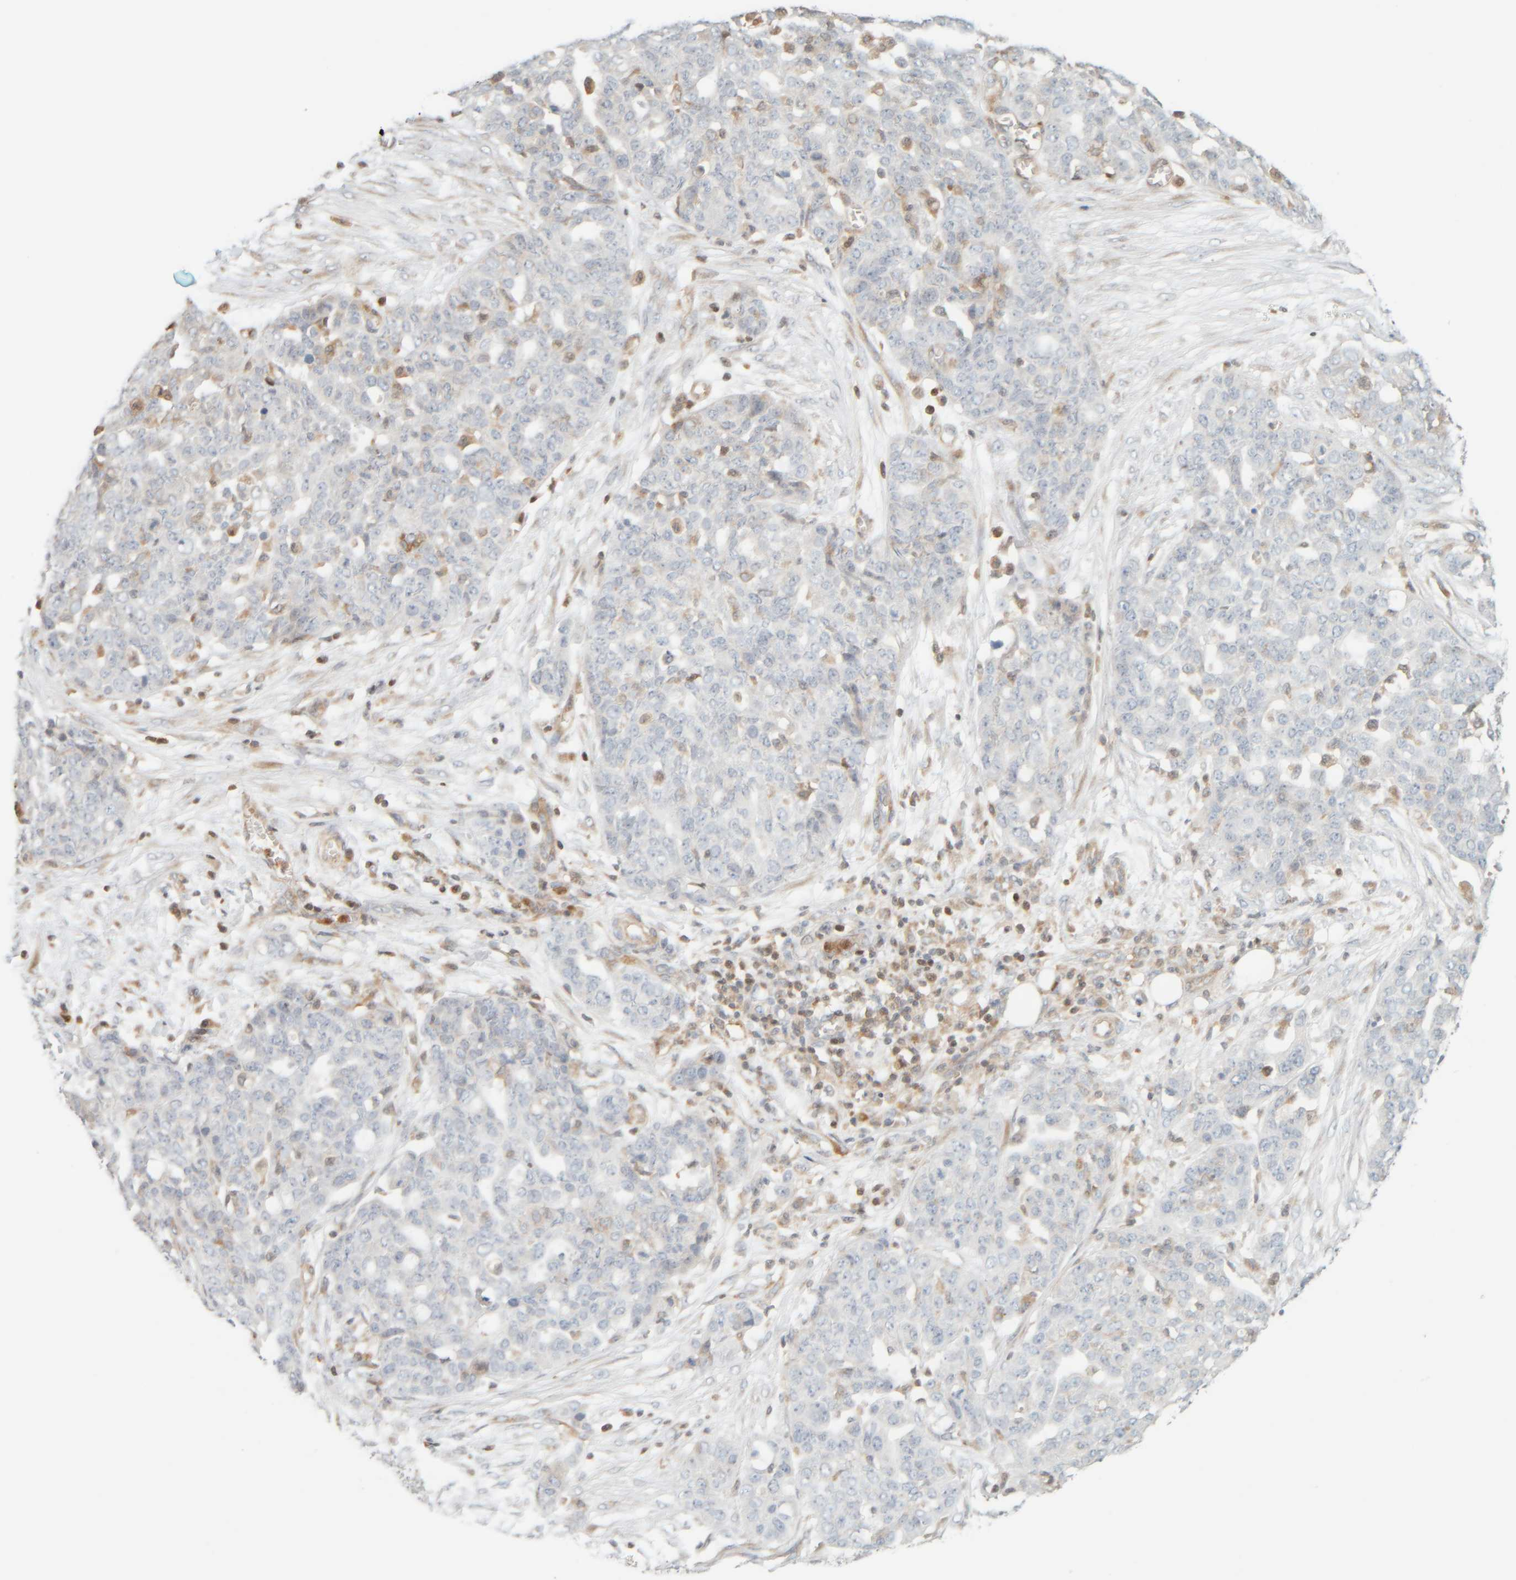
{"staining": {"intensity": "negative", "quantity": "none", "location": "none"}, "tissue": "ovarian cancer", "cell_type": "Tumor cells", "image_type": "cancer", "snomed": [{"axis": "morphology", "description": "Cystadenocarcinoma, serous, NOS"}, {"axis": "topography", "description": "Soft tissue"}, {"axis": "topography", "description": "Ovary"}], "caption": "This is an immunohistochemistry (IHC) photomicrograph of human ovarian cancer. There is no staining in tumor cells.", "gene": "PTGES3L-AARSD1", "patient": {"sex": "female", "age": 57}}